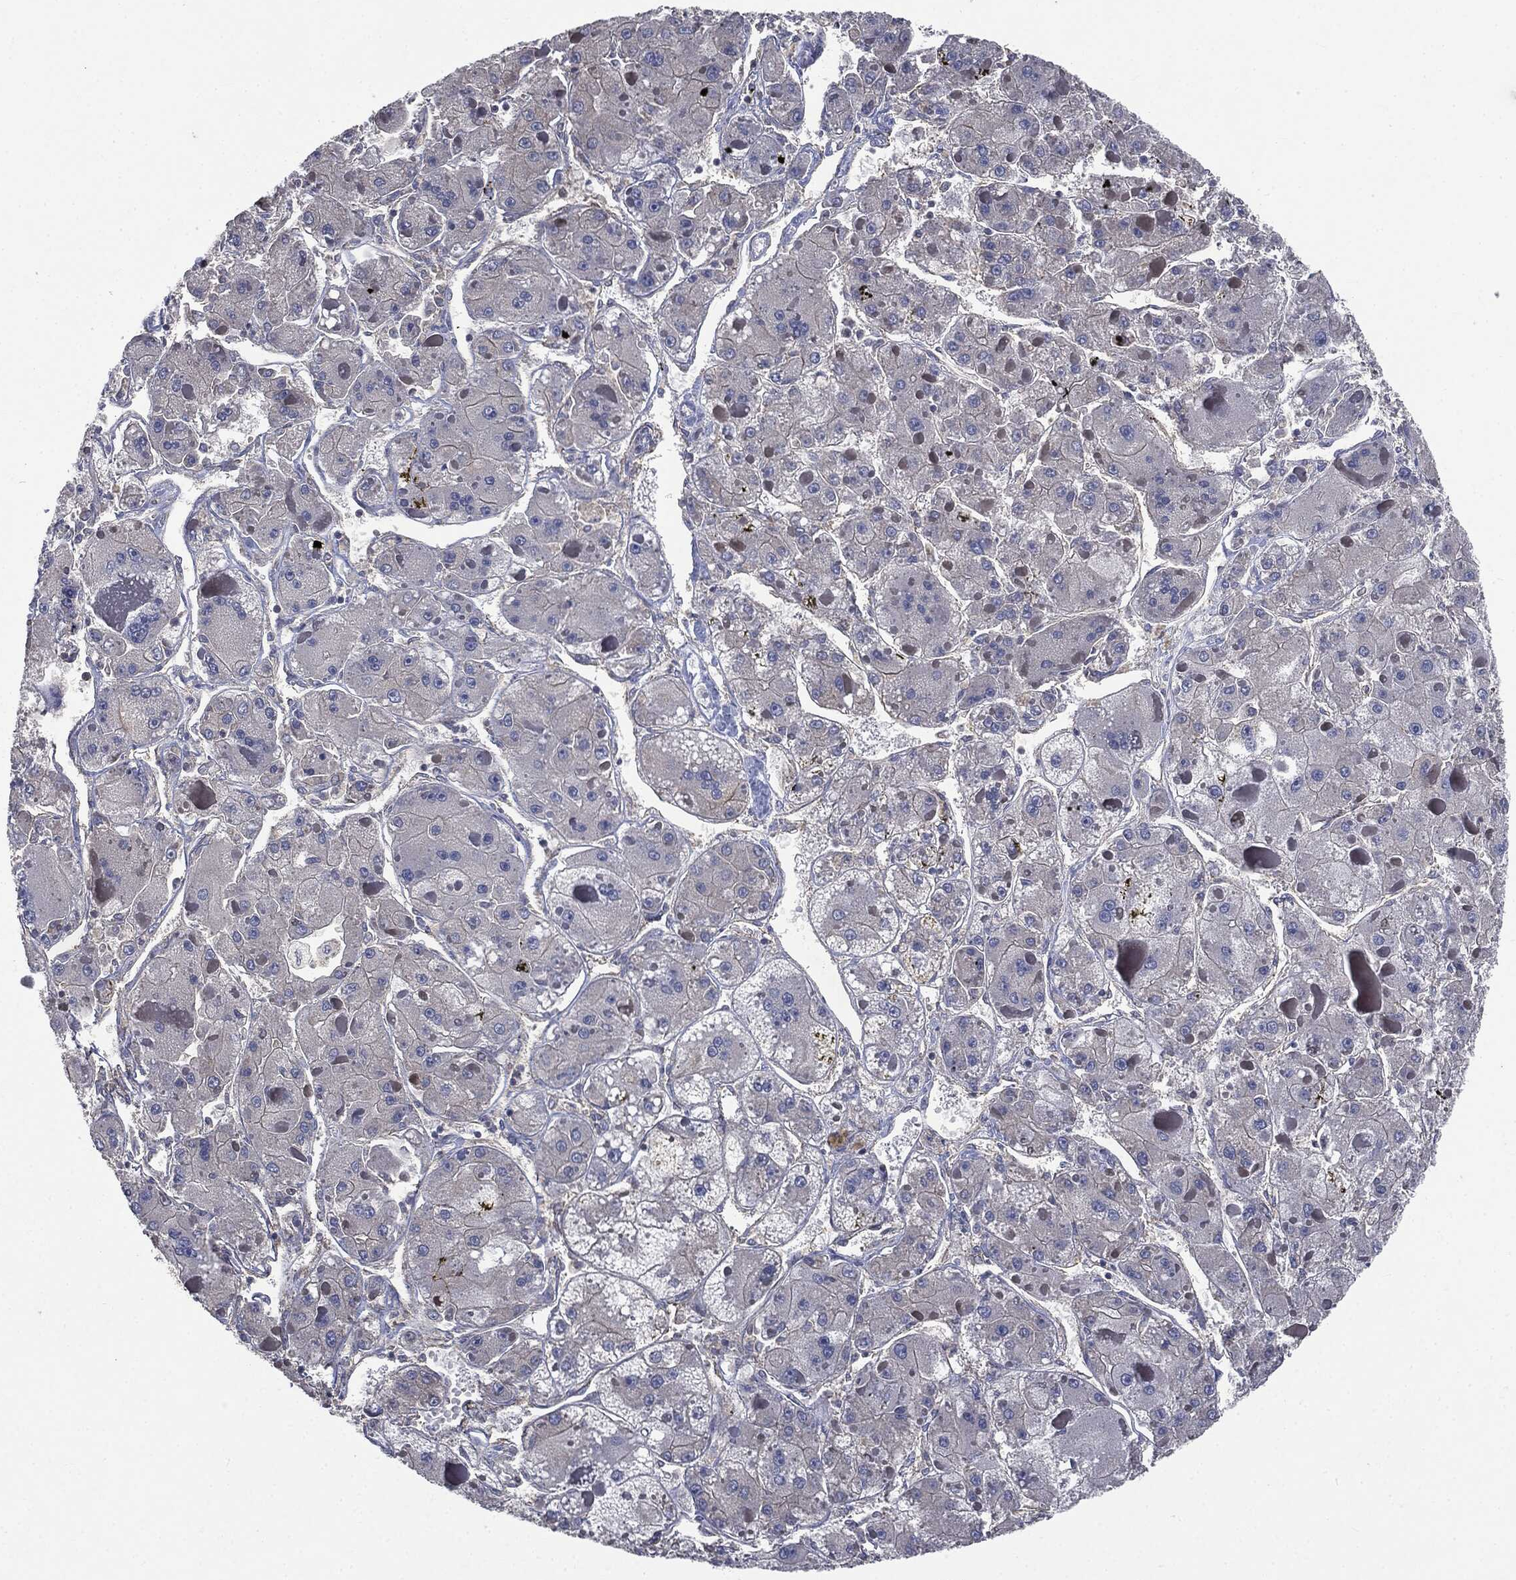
{"staining": {"intensity": "negative", "quantity": "none", "location": "none"}, "tissue": "liver cancer", "cell_type": "Tumor cells", "image_type": "cancer", "snomed": [{"axis": "morphology", "description": "Carcinoma, Hepatocellular, NOS"}, {"axis": "topography", "description": "Liver"}], "caption": "Human liver hepatocellular carcinoma stained for a protein using IHC reveals no expression in tumor cells.", "gene": "EPS15L1", "patient": {"sex": "female", "age": 73}}